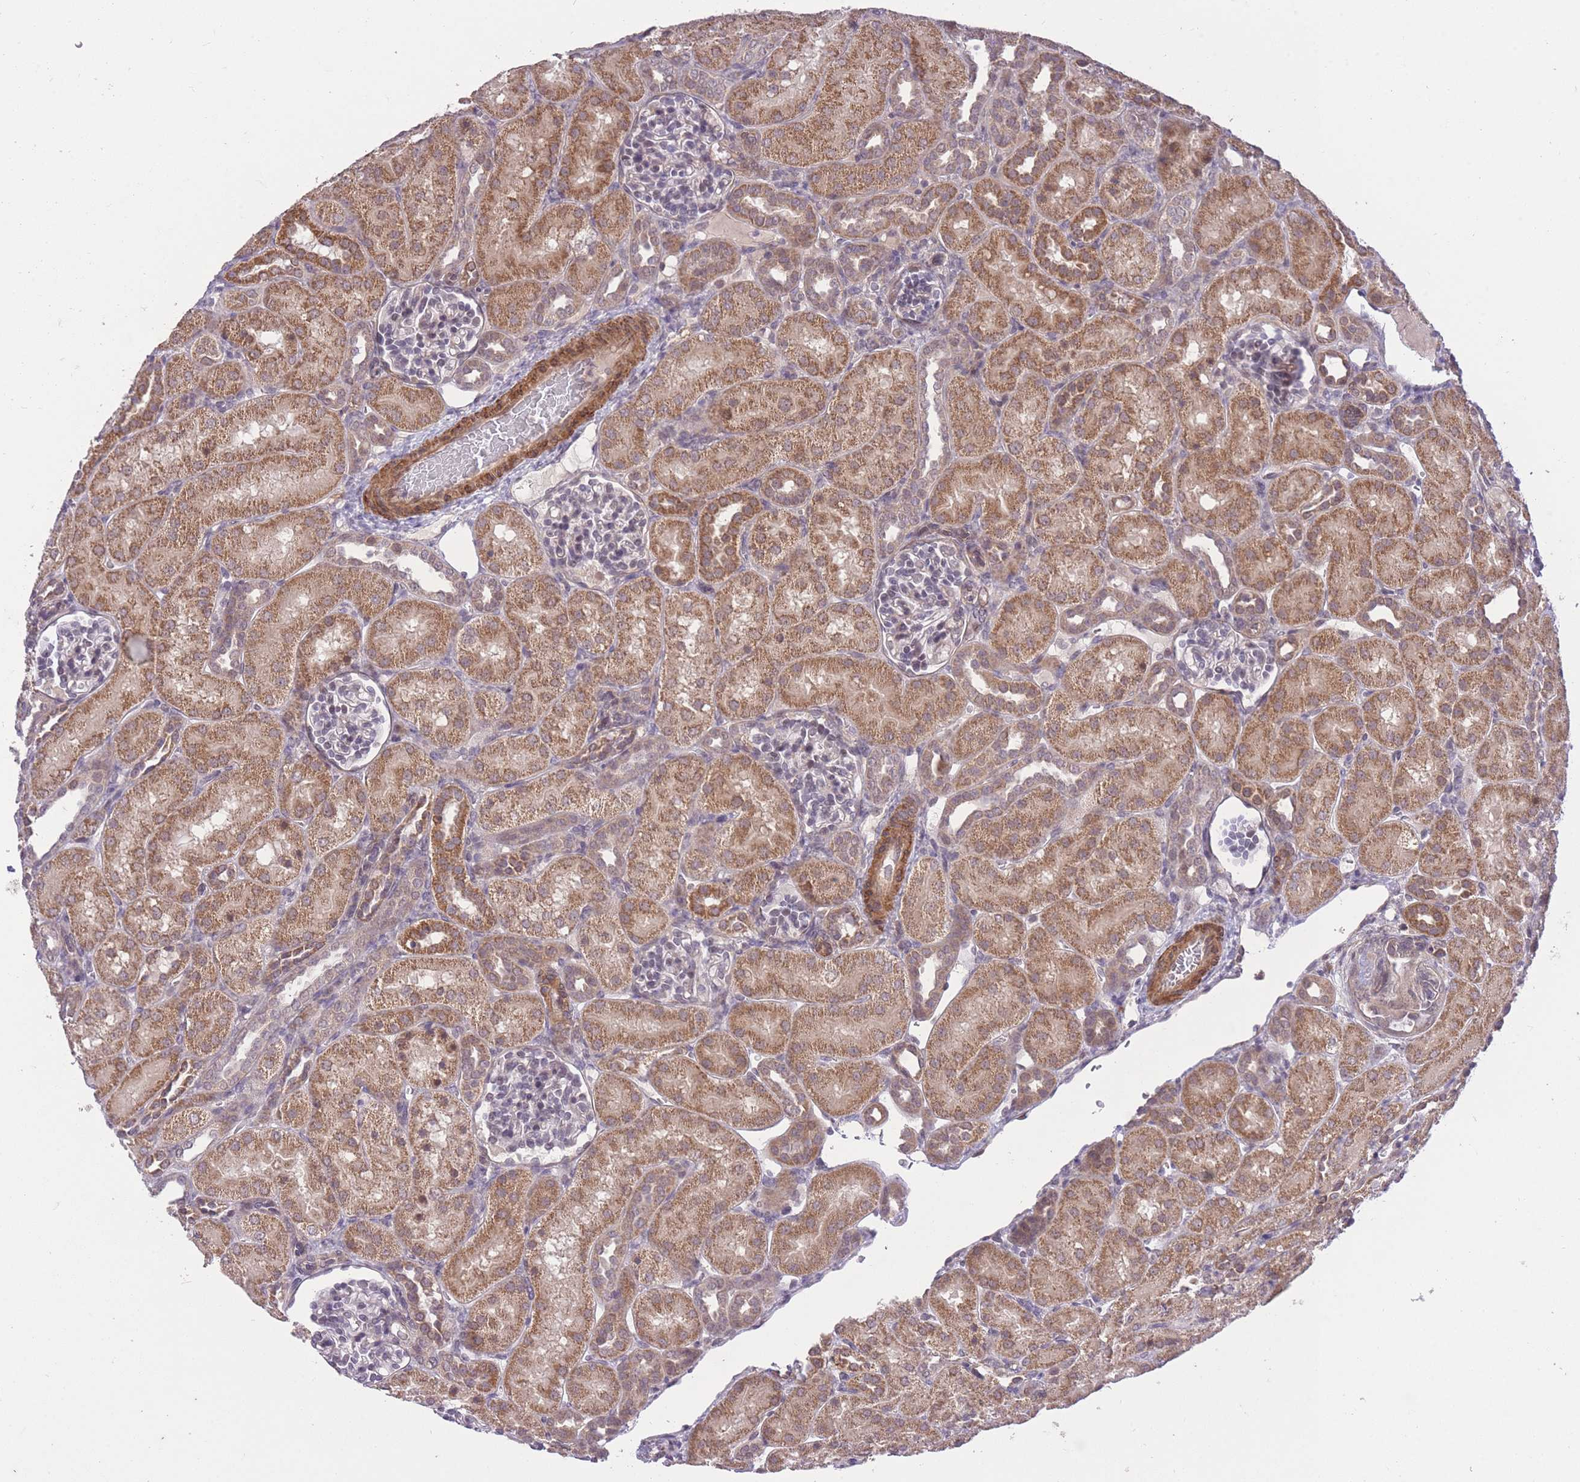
{"staining": {"intensity": "weak", "quantity": "<25%", "location": "cytoplasmic/membranous"}, "tissue": "kidney", "cell_type": "Cells in glomeruli", "image_type": "normal", "snomed": [{"axis": "morphology", "description": "Normal tissue, NOS"}, {"axis": "topography", "description": "Kidney"}], "caption": "This histopathology image is of normal kidney stained with immunohistochemistry to label a protein in brown with the nuclei are counter-stained blue. There is no positivity in cells in glomeruli. (DAB (3,3'-diaminobenzidine) IHC visualized using brightfield microscopy, high magnification).", "gene": "ELOA2", "patient": {"sex": "male", "age": 1}}